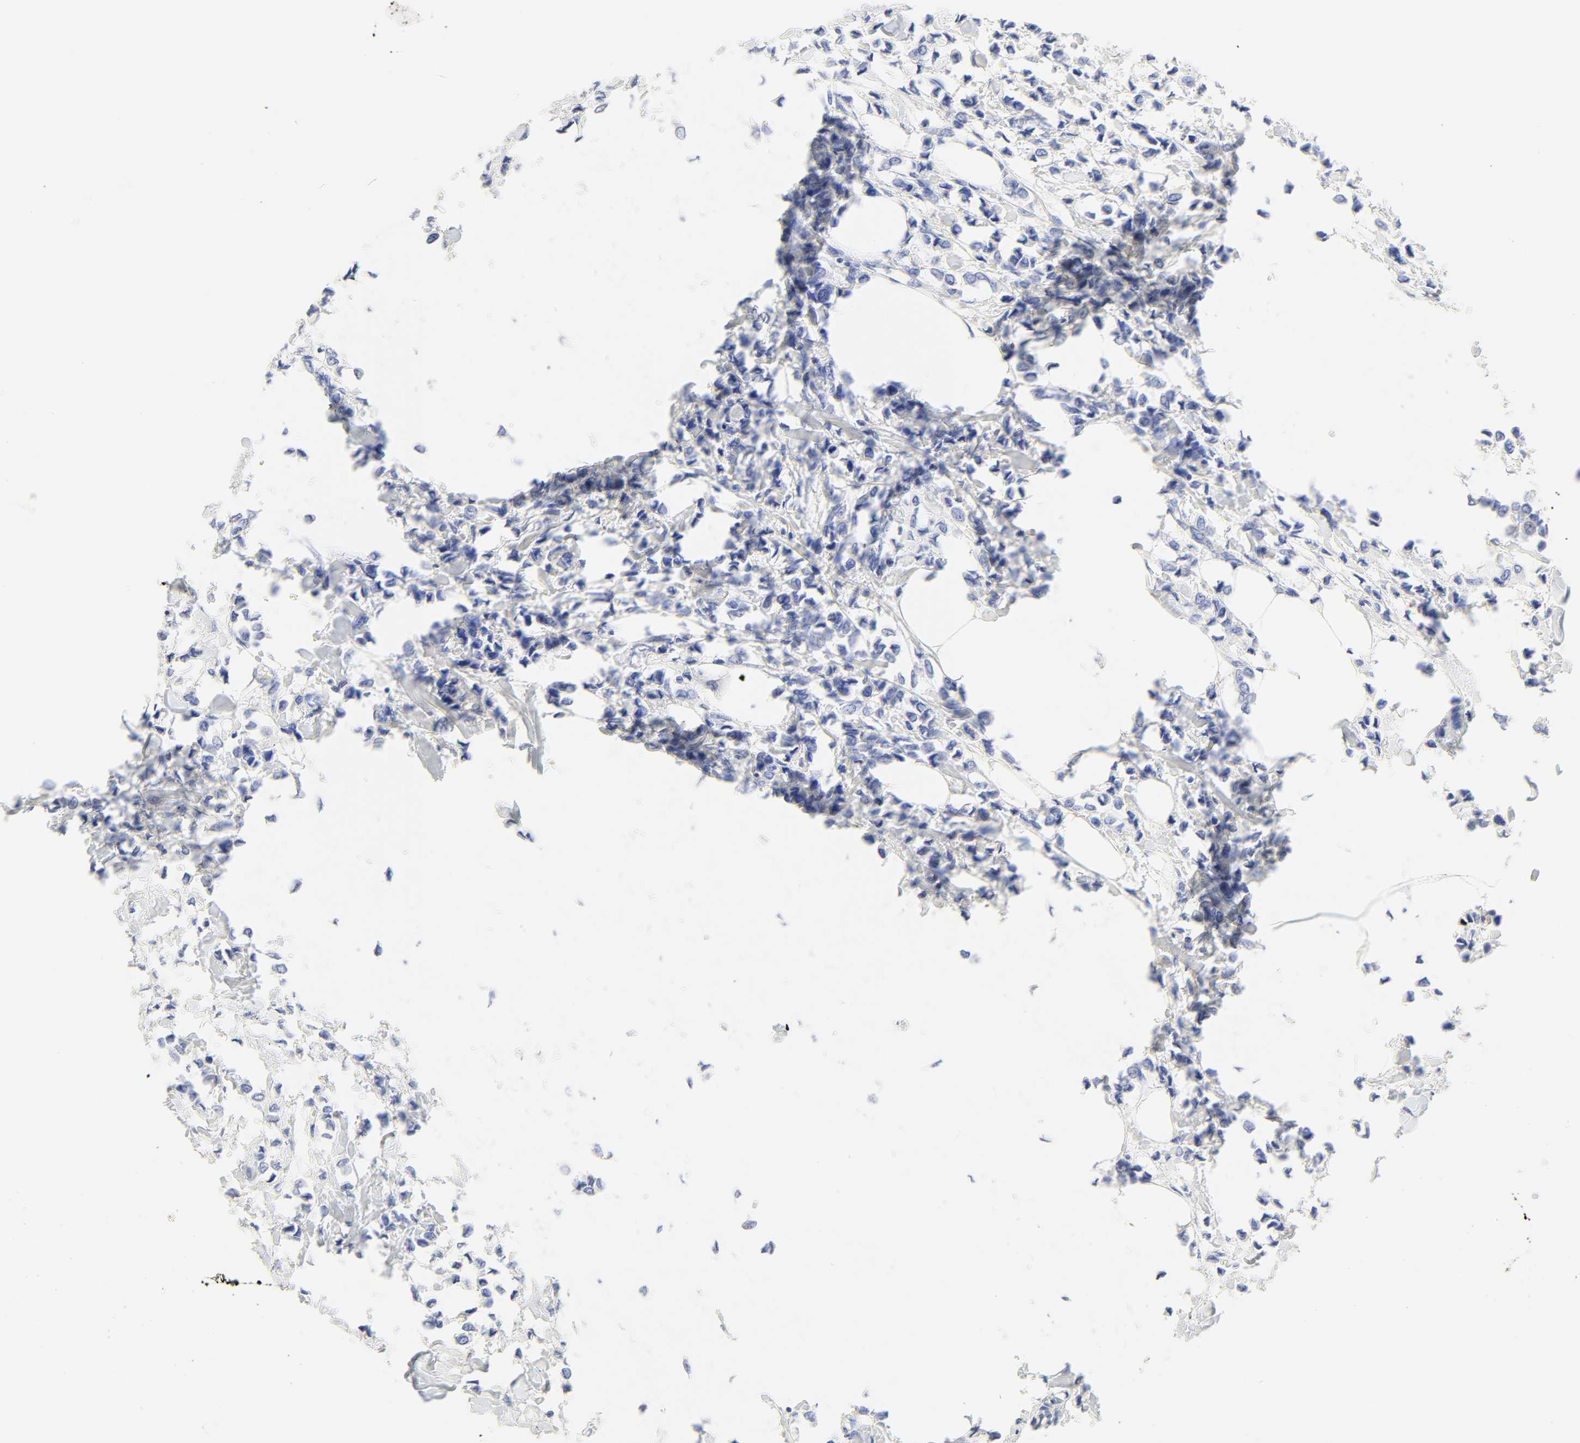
{"staining": {"intensity": "negative", "quantity": "none", "location": "none"}, "tissue": "breast cancer", "cell_type": "Tumor cells", "image_type": "cancer", "snomed": [{"axis": "morphology", "description": "Lobular carcinoma"}, {"axis": "topography", "description": "Breast"}], "caption": "Immunohistochemistry image of human breast cancer (lobular carcinoma) stained for a protein (brown), which reveals no positivity in tumor cells.", "gene": "SLCO1B3", "patient": {"sex": "female", "age": 51}}